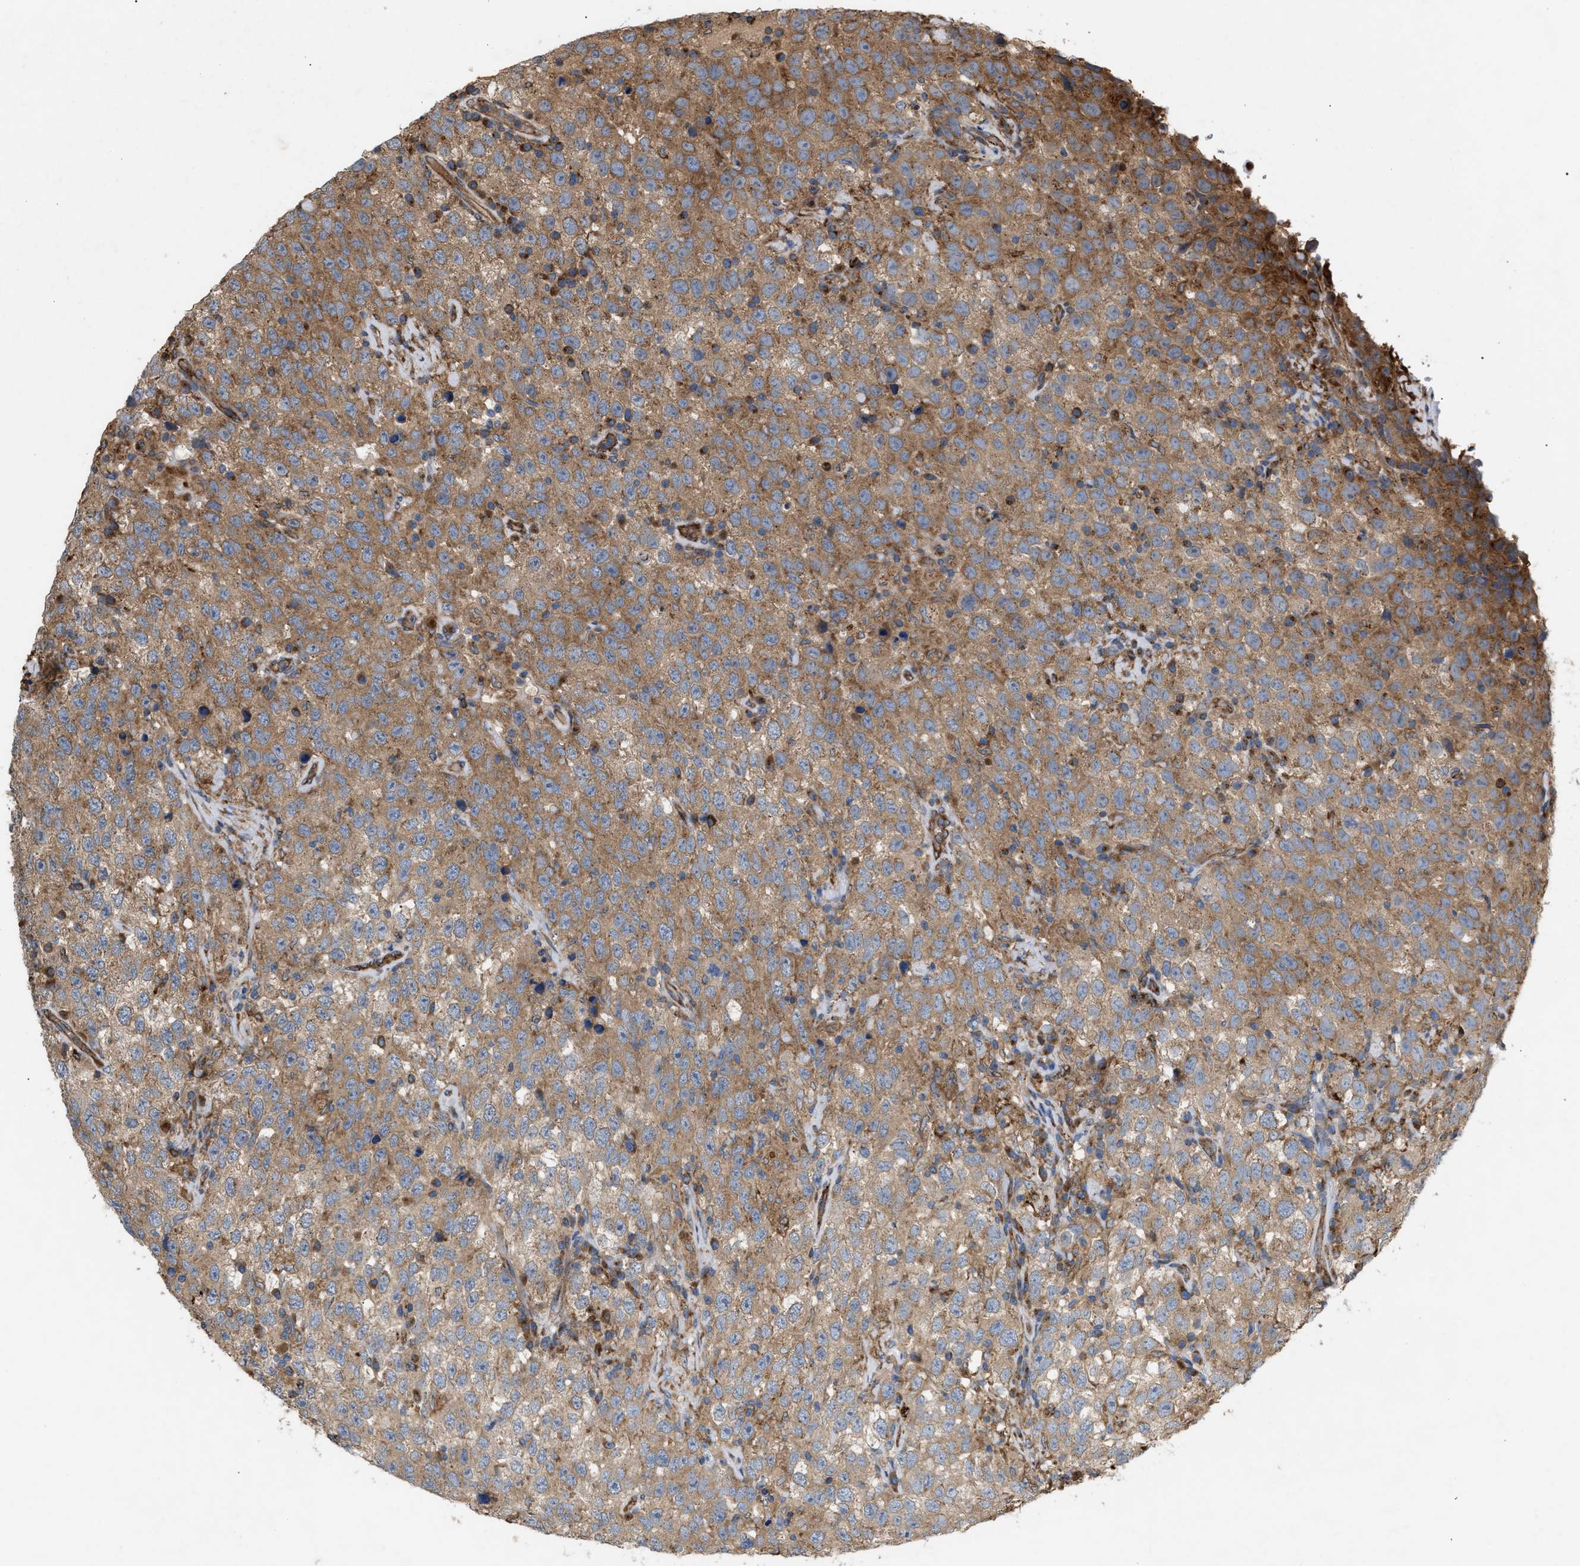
{"staining": {"intensity": "moderate", "quantity": ">75%", "location": "cytoplasmic/membranous"}, "tissue": "testis cancer", "cell_type": "Tumor cells", "image_type": "cancer", "snomed": [{"axis": "morphology", "description": "Seminoma, NOS"}, {"axis": "topography", "description": "Testis"}], "caption": "Immunohistochemical staining of seminoma (testis) displays medium levels of moderate cytoplasmic/membranous protein positivity in approximately >75% of tumor cells.", "gene": "GCC1", "patient": {"sex": "male", "age": 41}}